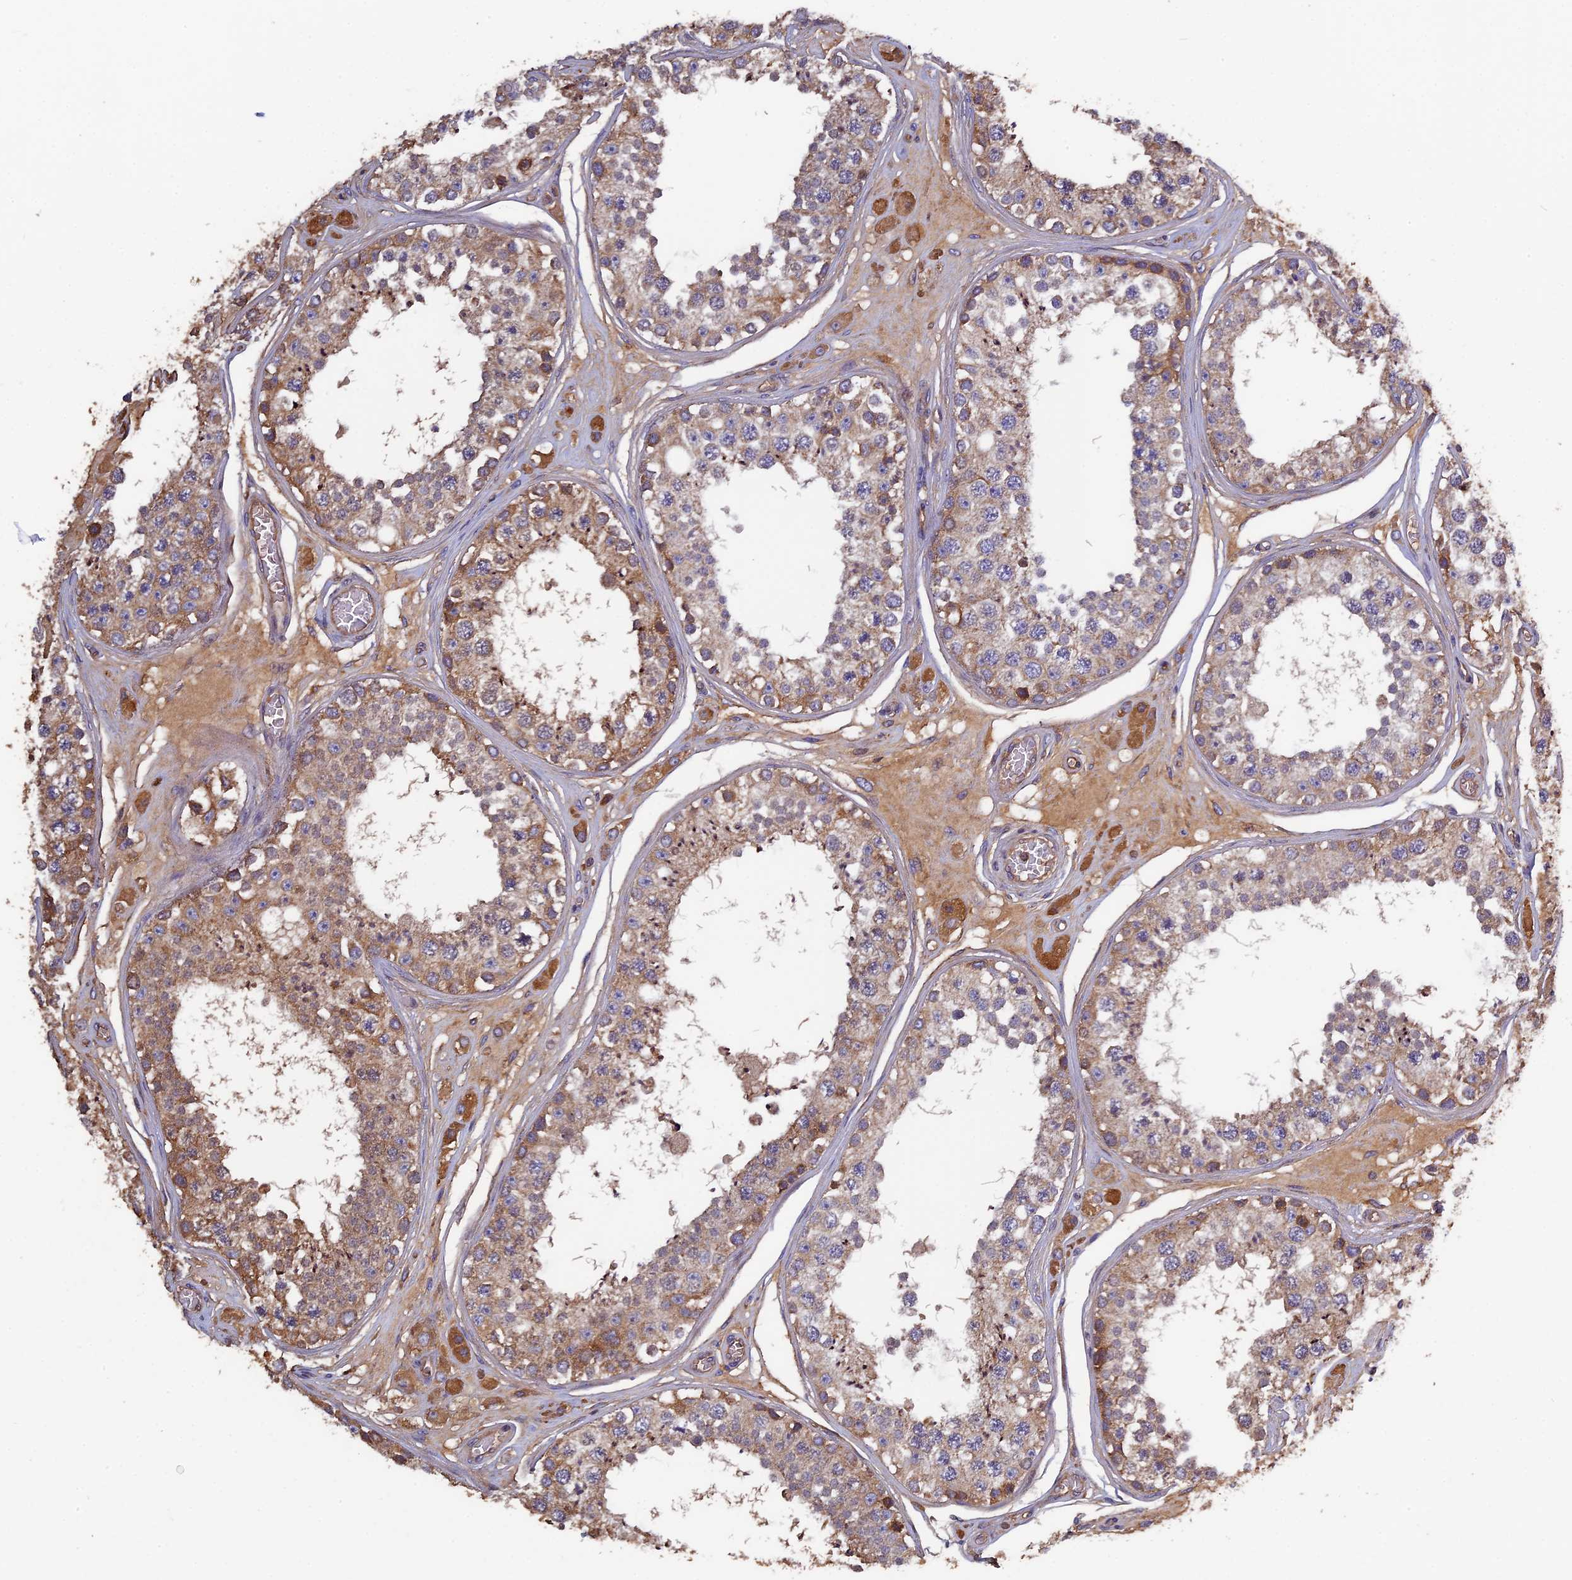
{"staining": {"intensity": "moderate", "quantity": "<25%", "location": "cytoplasmic/membranous"}, "tissue": "testis", "cell_type": "Cells in seminiferous ducts", "image_type": "normal", "snomed": [{"axis": "morphology", "description": "Normal tissue, NOS"}, {"axis": "topography", "description": "Testis"}], "caption": "The image displays staining of unremarkable testis, revealing moderate cytoplasmic/membranous protein positivity (brown color) within cells in seminiferous ducts.", "gene": "CCDC153", "patient": {"sex": "male", "age": 25}}